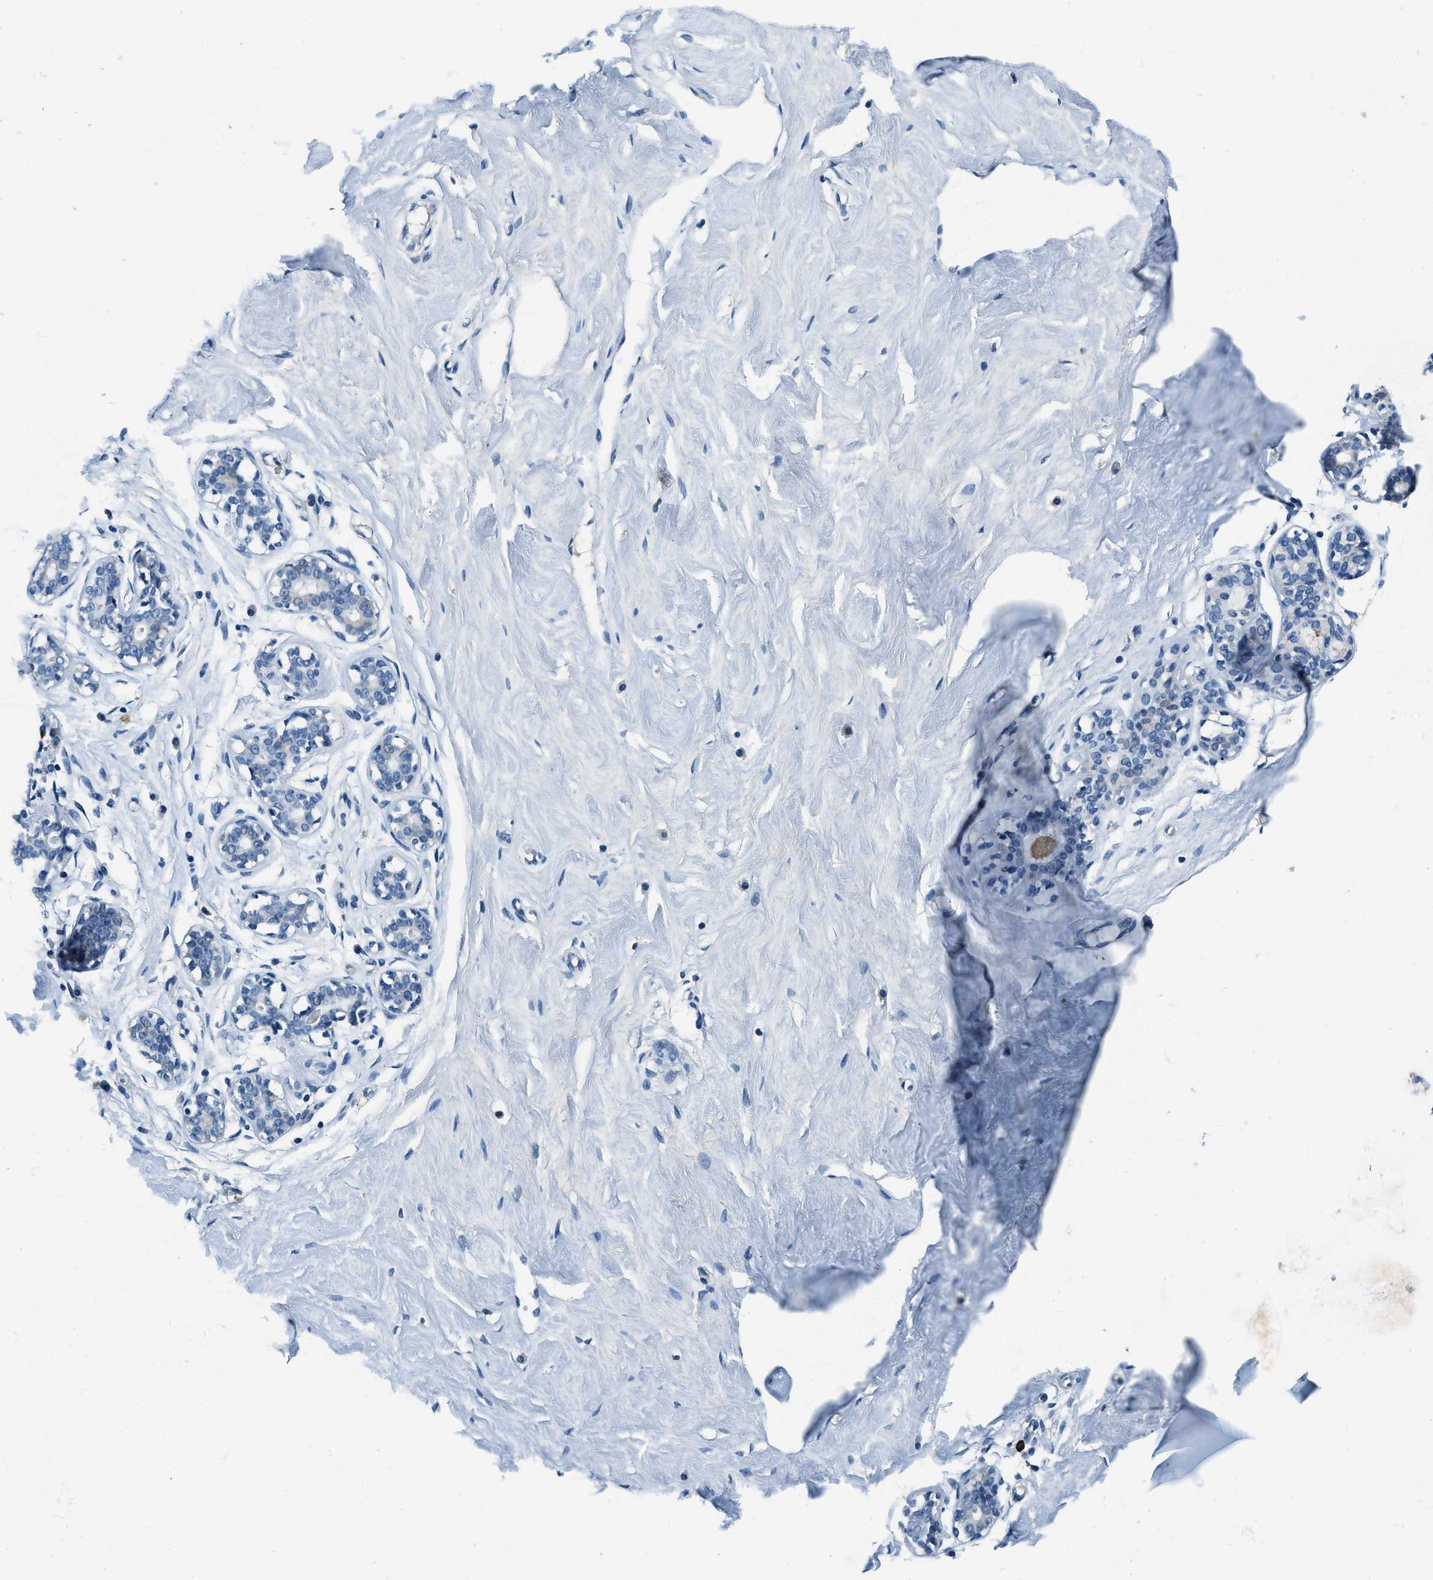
{"staining": {"intensity": "weak", "quantity": ">75%", "location": "cytoplasmic/membranous"}, "tissue": "breast", "cell_type": "Adipocytes", "image_type": "normal", "snomed": [{"axis": "morphology", "description": "Normal tissue, NOS"}, {"axis": "topography", "description": "Breast"}], "caption": "Immunohistochemistry (DAB) staining of unremarkable breast demonstrates weak cytoplasmic/membranous protein positivity in approximately >75% of adipocytes.", "gene": "TMEM186", "patient": {"sex": "female", "age": 23}}